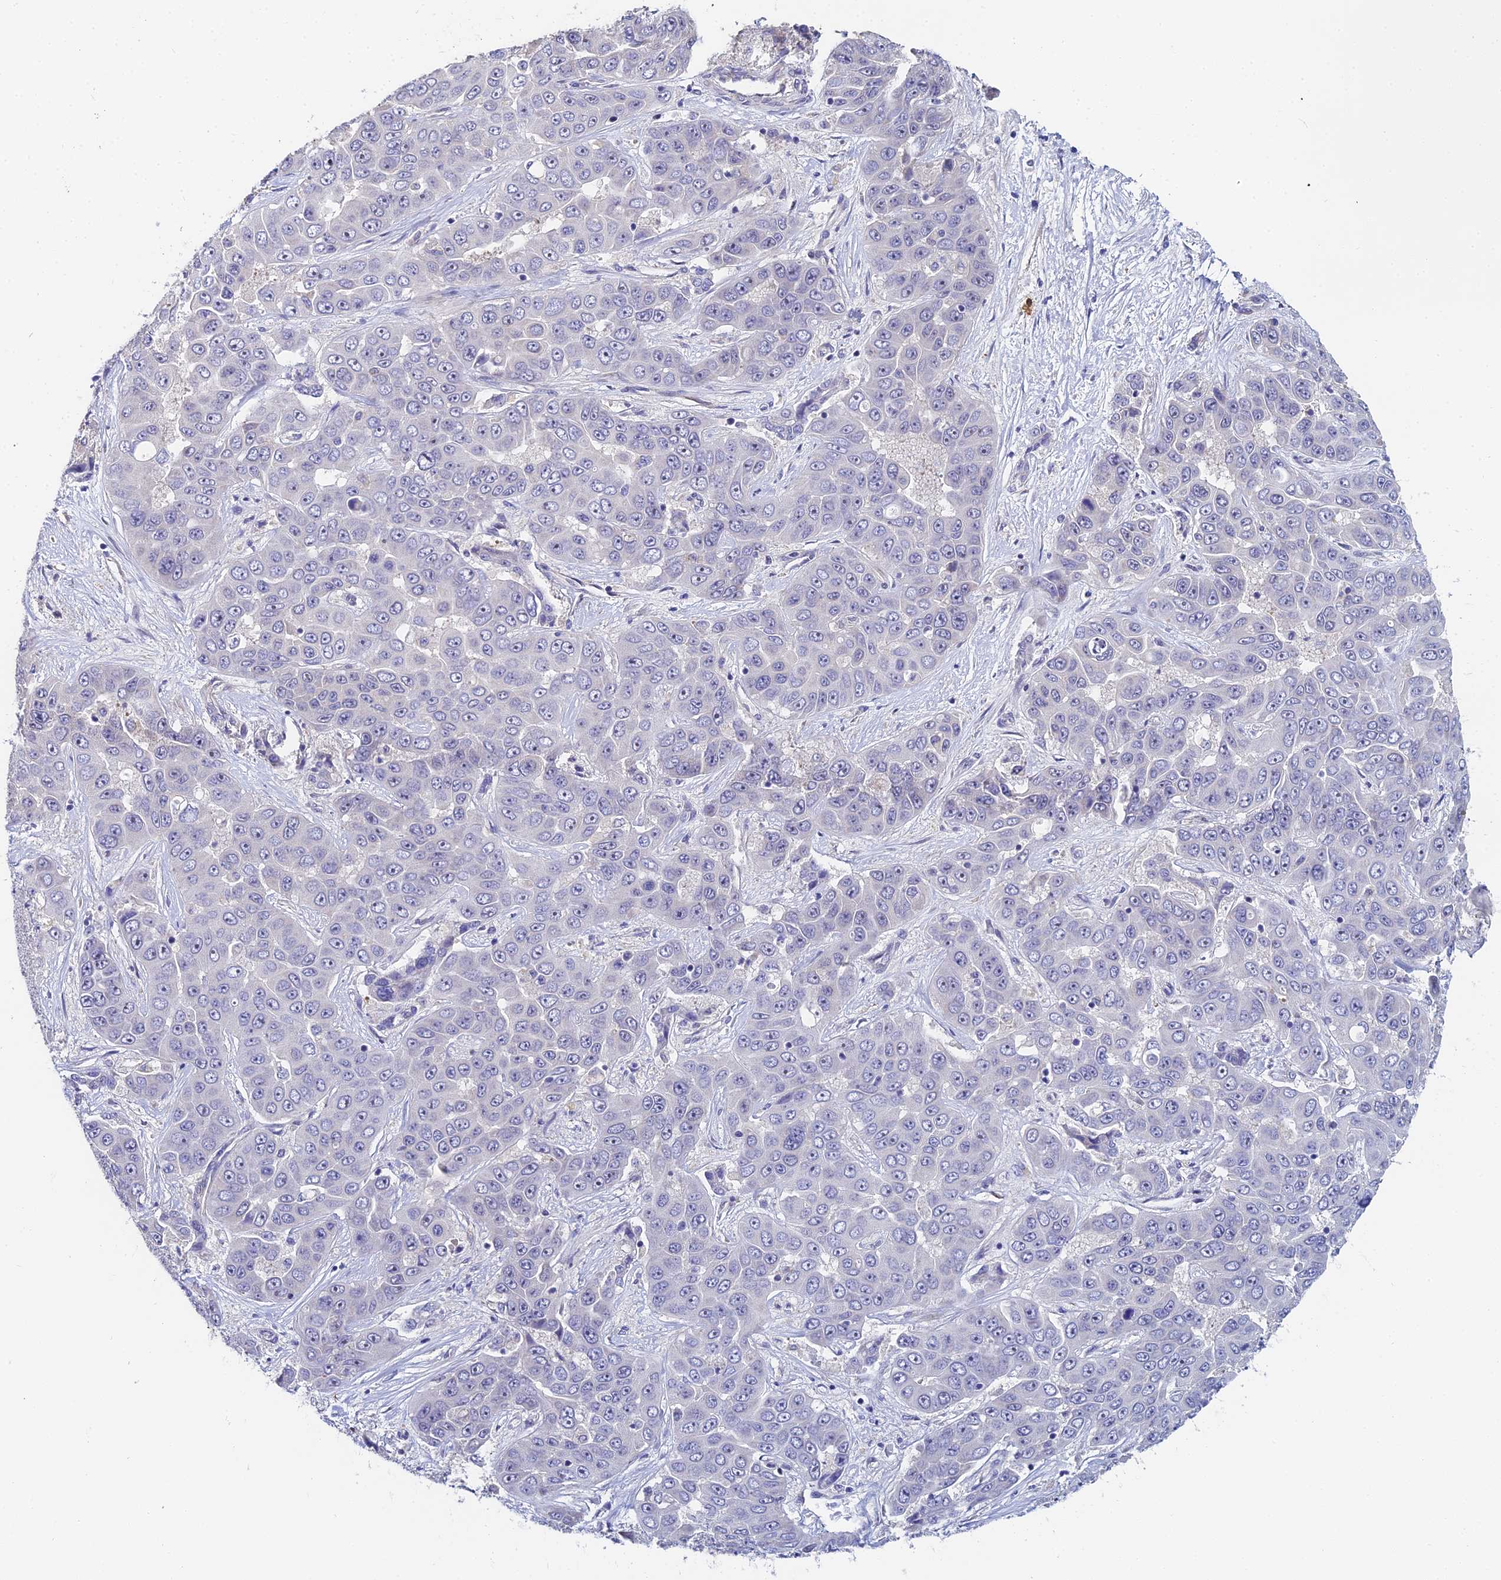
{"staining": {"intensity": "negative", "quantity": "none", "location": "none"}, "tissue": "liver cancer", "cell_type": "Tumor cells", "image_type": "cancer", "snomed": [{"axis": "morphology", "description": "Cholangiocarcinoma"}, {"axis": "topography", "description": "Liver"}], "caption": "The IHC micrograph has no significant staining in tumor cells of cholangiocarcinoma (liver) tissue. The staining is performed using DAB (3,3'-diaminobenzidine) brown chromogen with nuclei counter-stained in using hematoxylin.", "gene": "ENSG00000268674", "patient": {"sex": "female", "age": 52}}